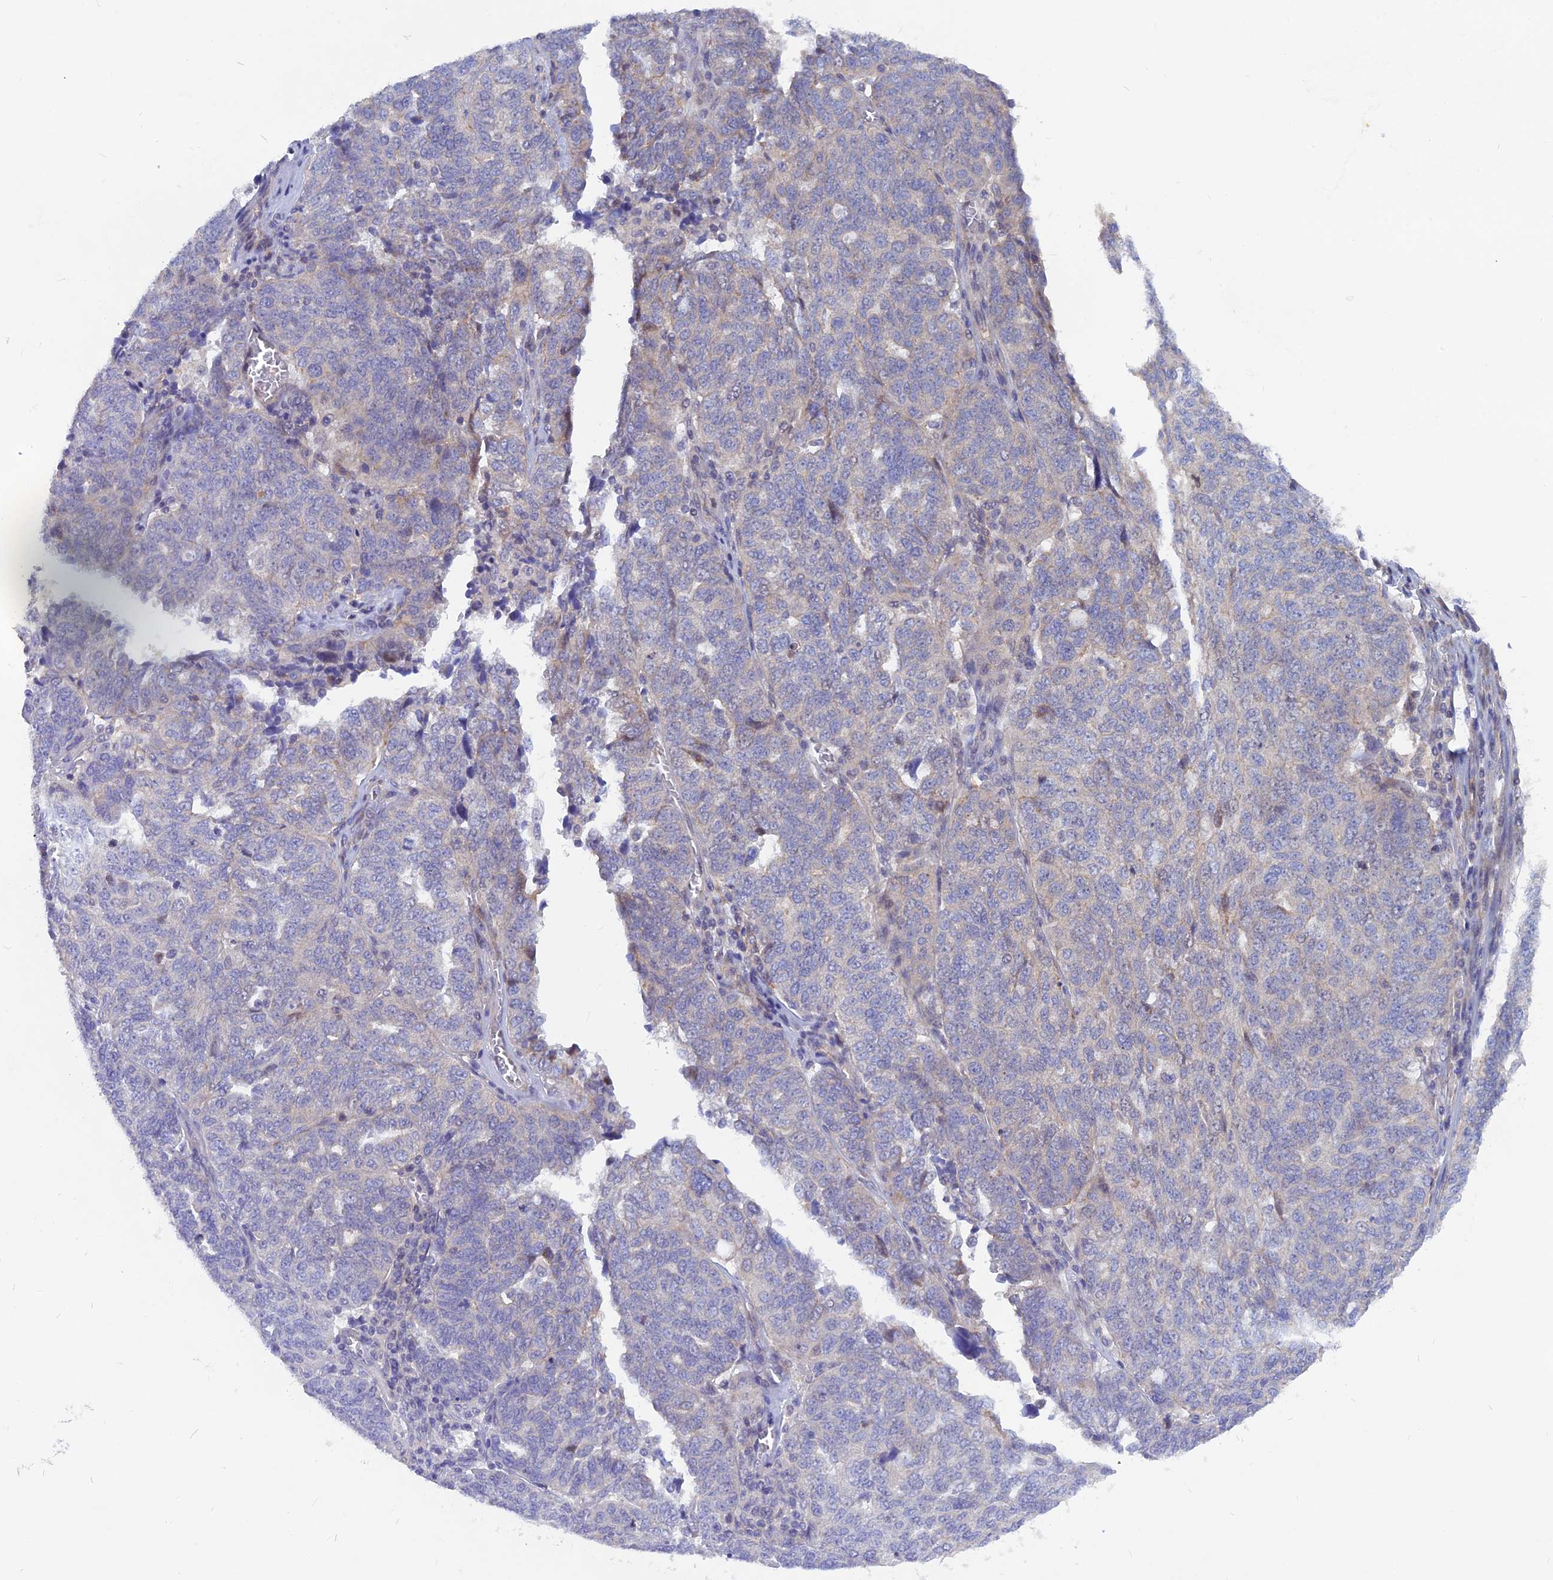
{"staining": {"intensity": "moderate", "quantity": "<25%", "location": "cytoplasmic/membranous"}, "tissue": "ovarian cancer", "cell_type": "Tumor cells", "image_type": "cancer", "snomed": [{"axis": "morphology", "description": "Cystadenocarcinoma, serous, NOS"}, {"axis": "topography", "description": "Ovary"}], "caption": "DAB (3,3'-diaminobenzidine) immunohistochemical staining of human ovarian serous cystadenocarcinoma shows moderate cytoplasmic/membranous protein expression in approximately <25% of tumor cells.", "gene": "DNAJC16", "patient": {"sex": "female", "age": 59}}